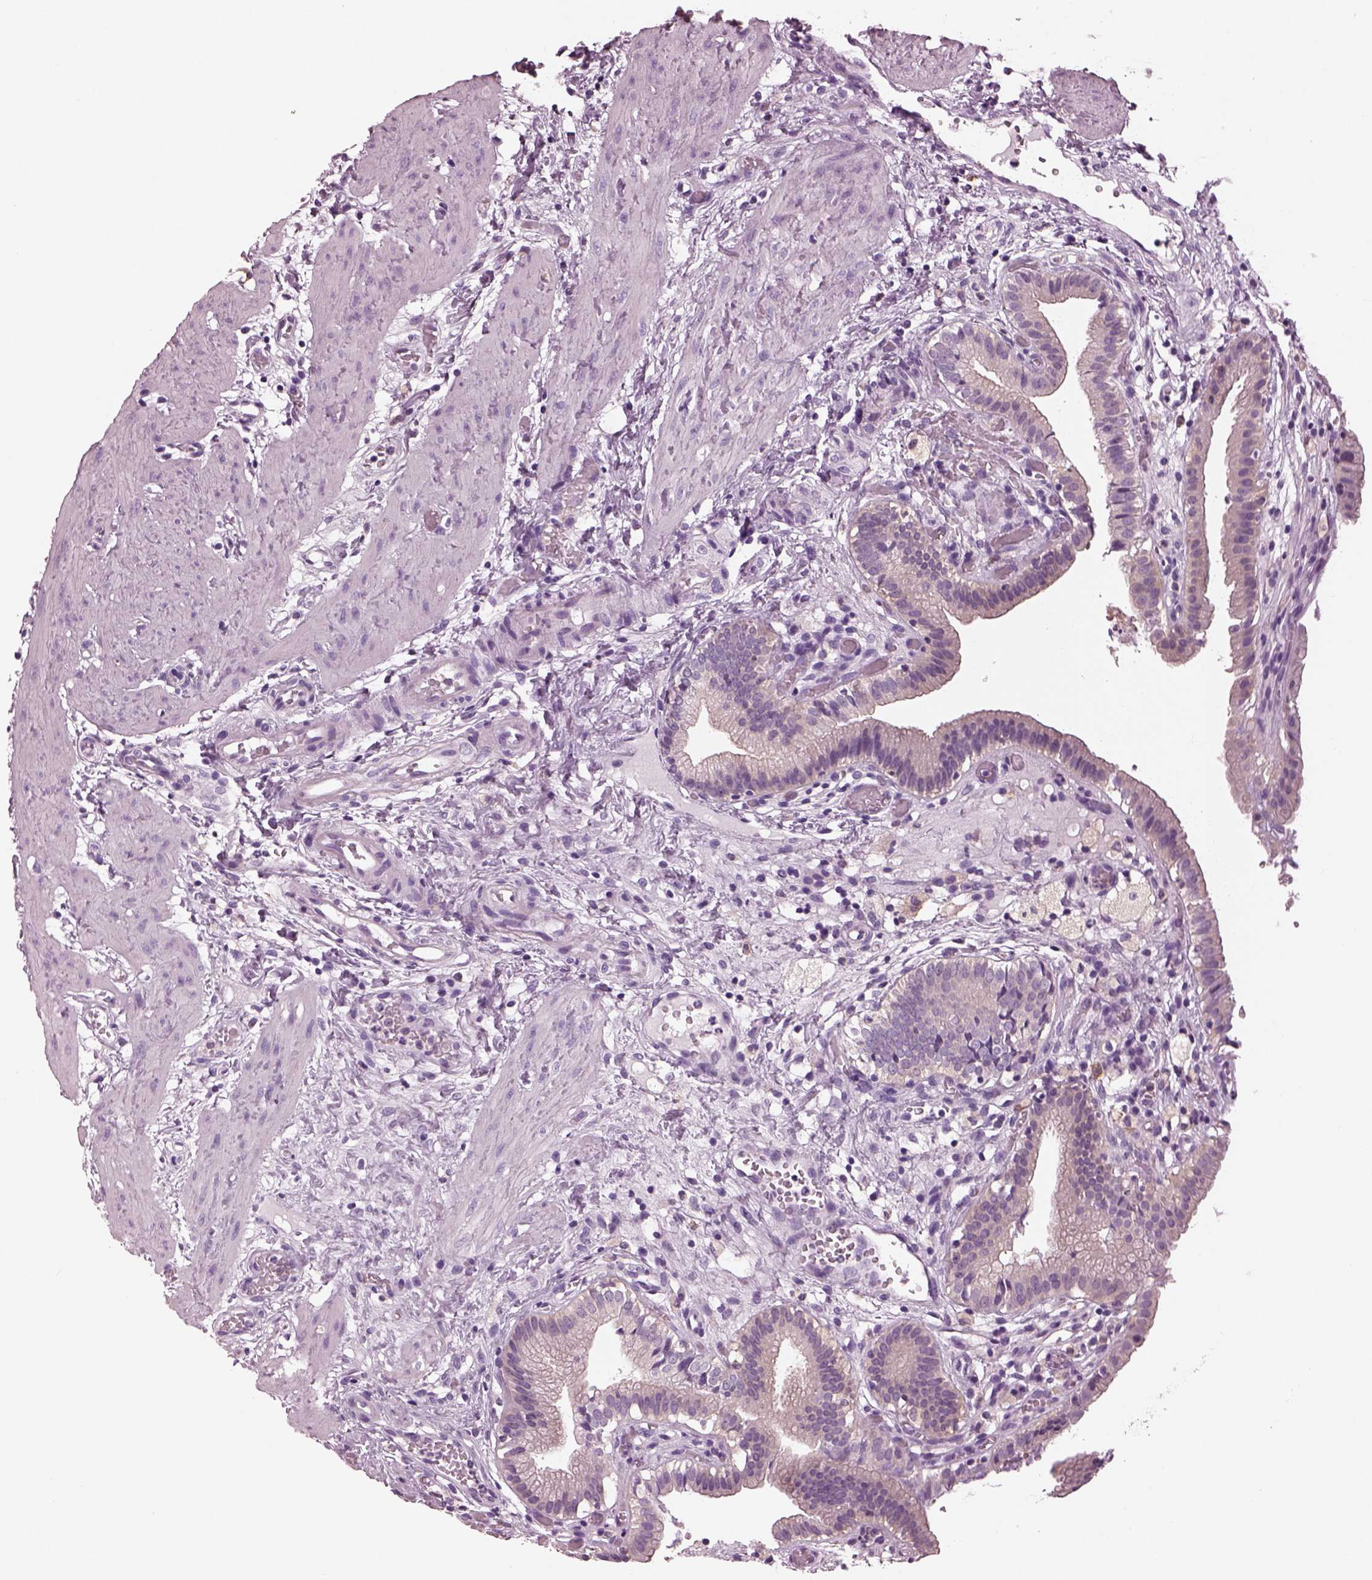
{"staining": {"intensity": "negative", "quantity": "none", "location": "none"}, "tissue": "gallbladder", "cell_type": "Glandular cells", "image_type": "normal", "snomed": [{"axis": "morphology", "description": "Normal tissue, NOS"}, {"axis": "topography", "description": "Gallbladder"}], "caption": "Glandular cells show no significant positivity in normal gallbladder. (DAB (3,3'-diaminobenzidine) immunohistochemistry visualized using brightfield microscopy, high magnification).", "gene": "SHTN1", "patient": {"sex": "female", "age": 24}}